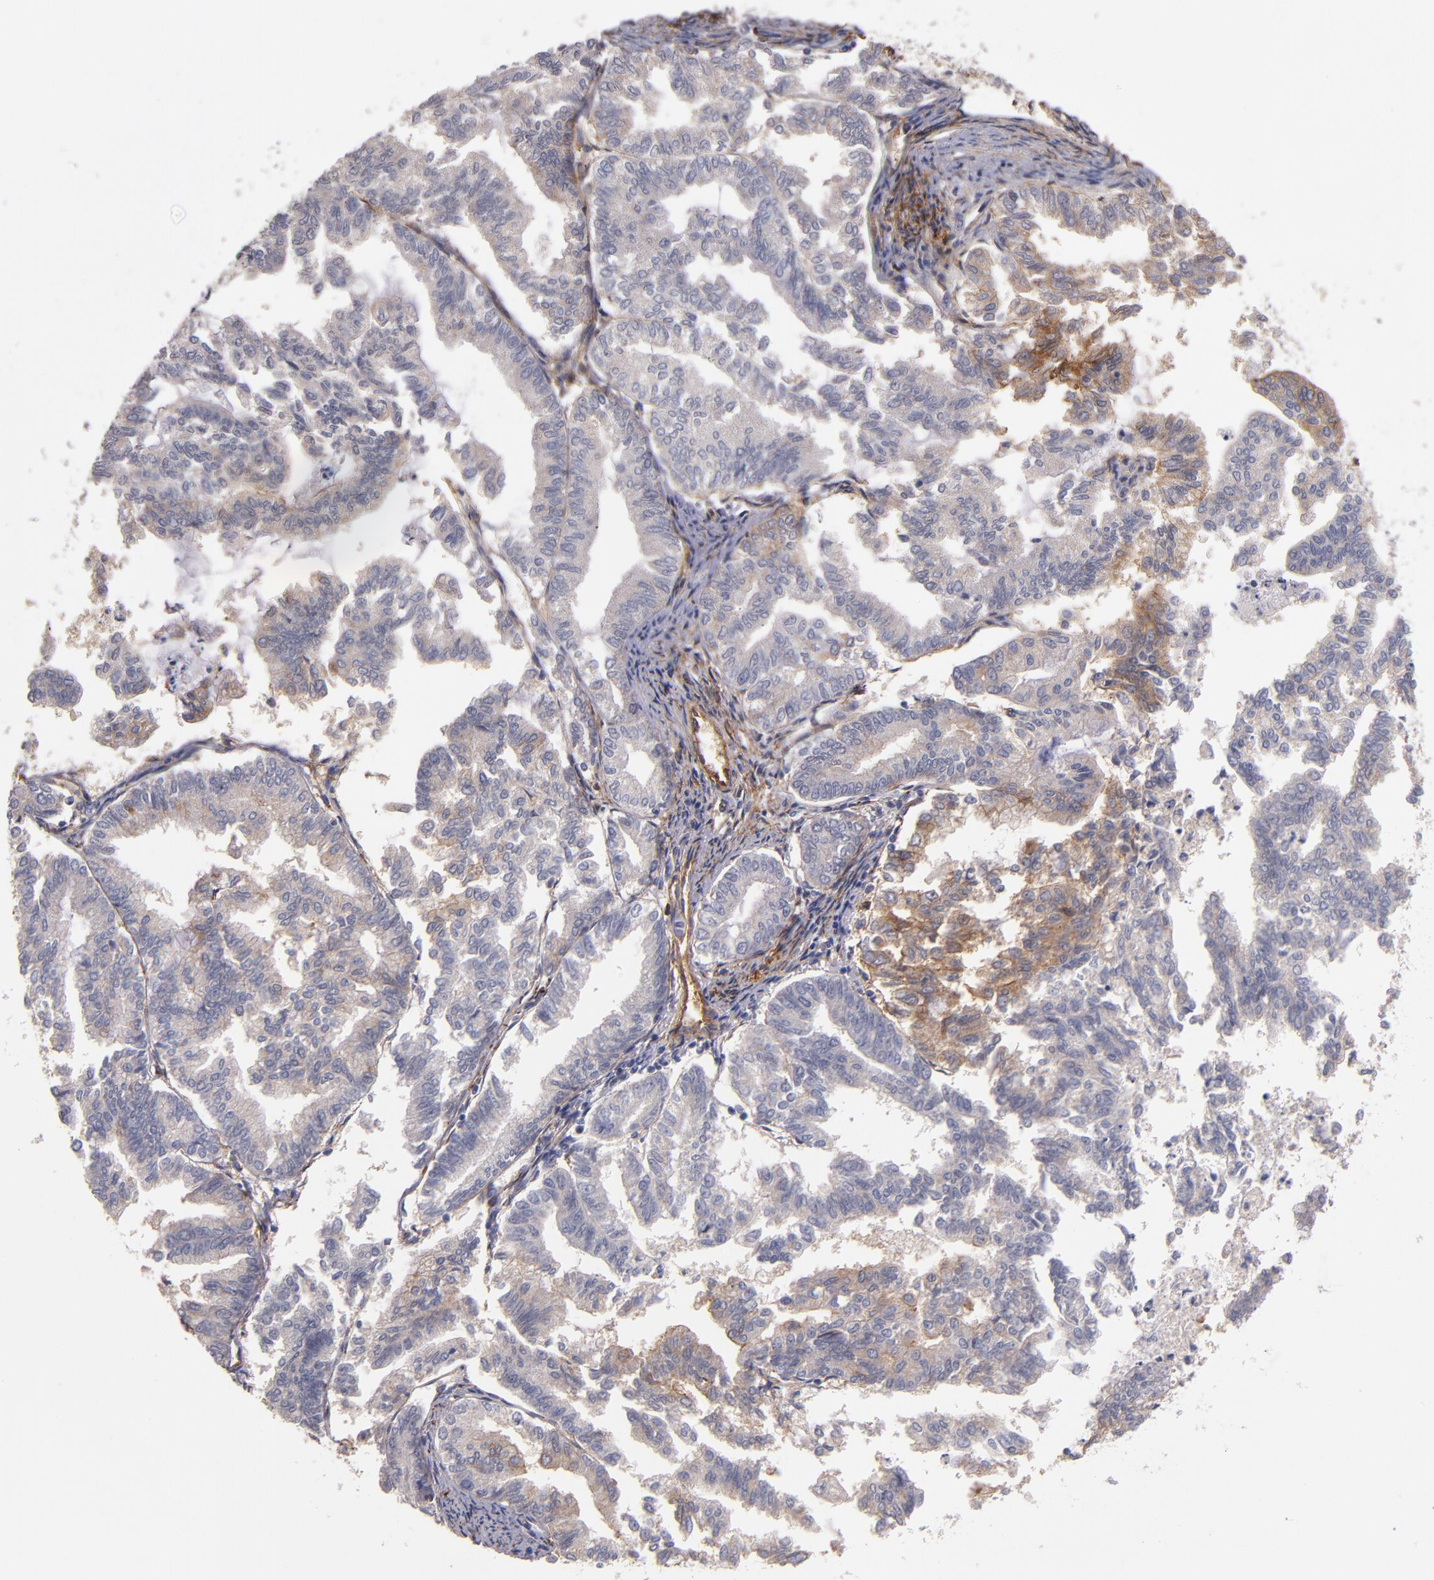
{"staining": {"intensity": "weak", "quantity": "25%-75%", "location": "cytoplasmic/membranous"}, "tissue": "endometrial cancer", "cell_type": "Tumor cells", "image_type": "cancer", "snomed": [{"axis": "morphology", "description": "Adenocarcinoma, NOS"}, {"axis": "topography", "description": "Endometrium"}], "caption": "The histopathology image displays staining of endometrial adenocarcinoma, revealing weak cytoplasmic/membranous protein staining (brown color) within tumor cells.", "gene": "PLSCR4", "patient": {"sex": "female", "age": 79}}